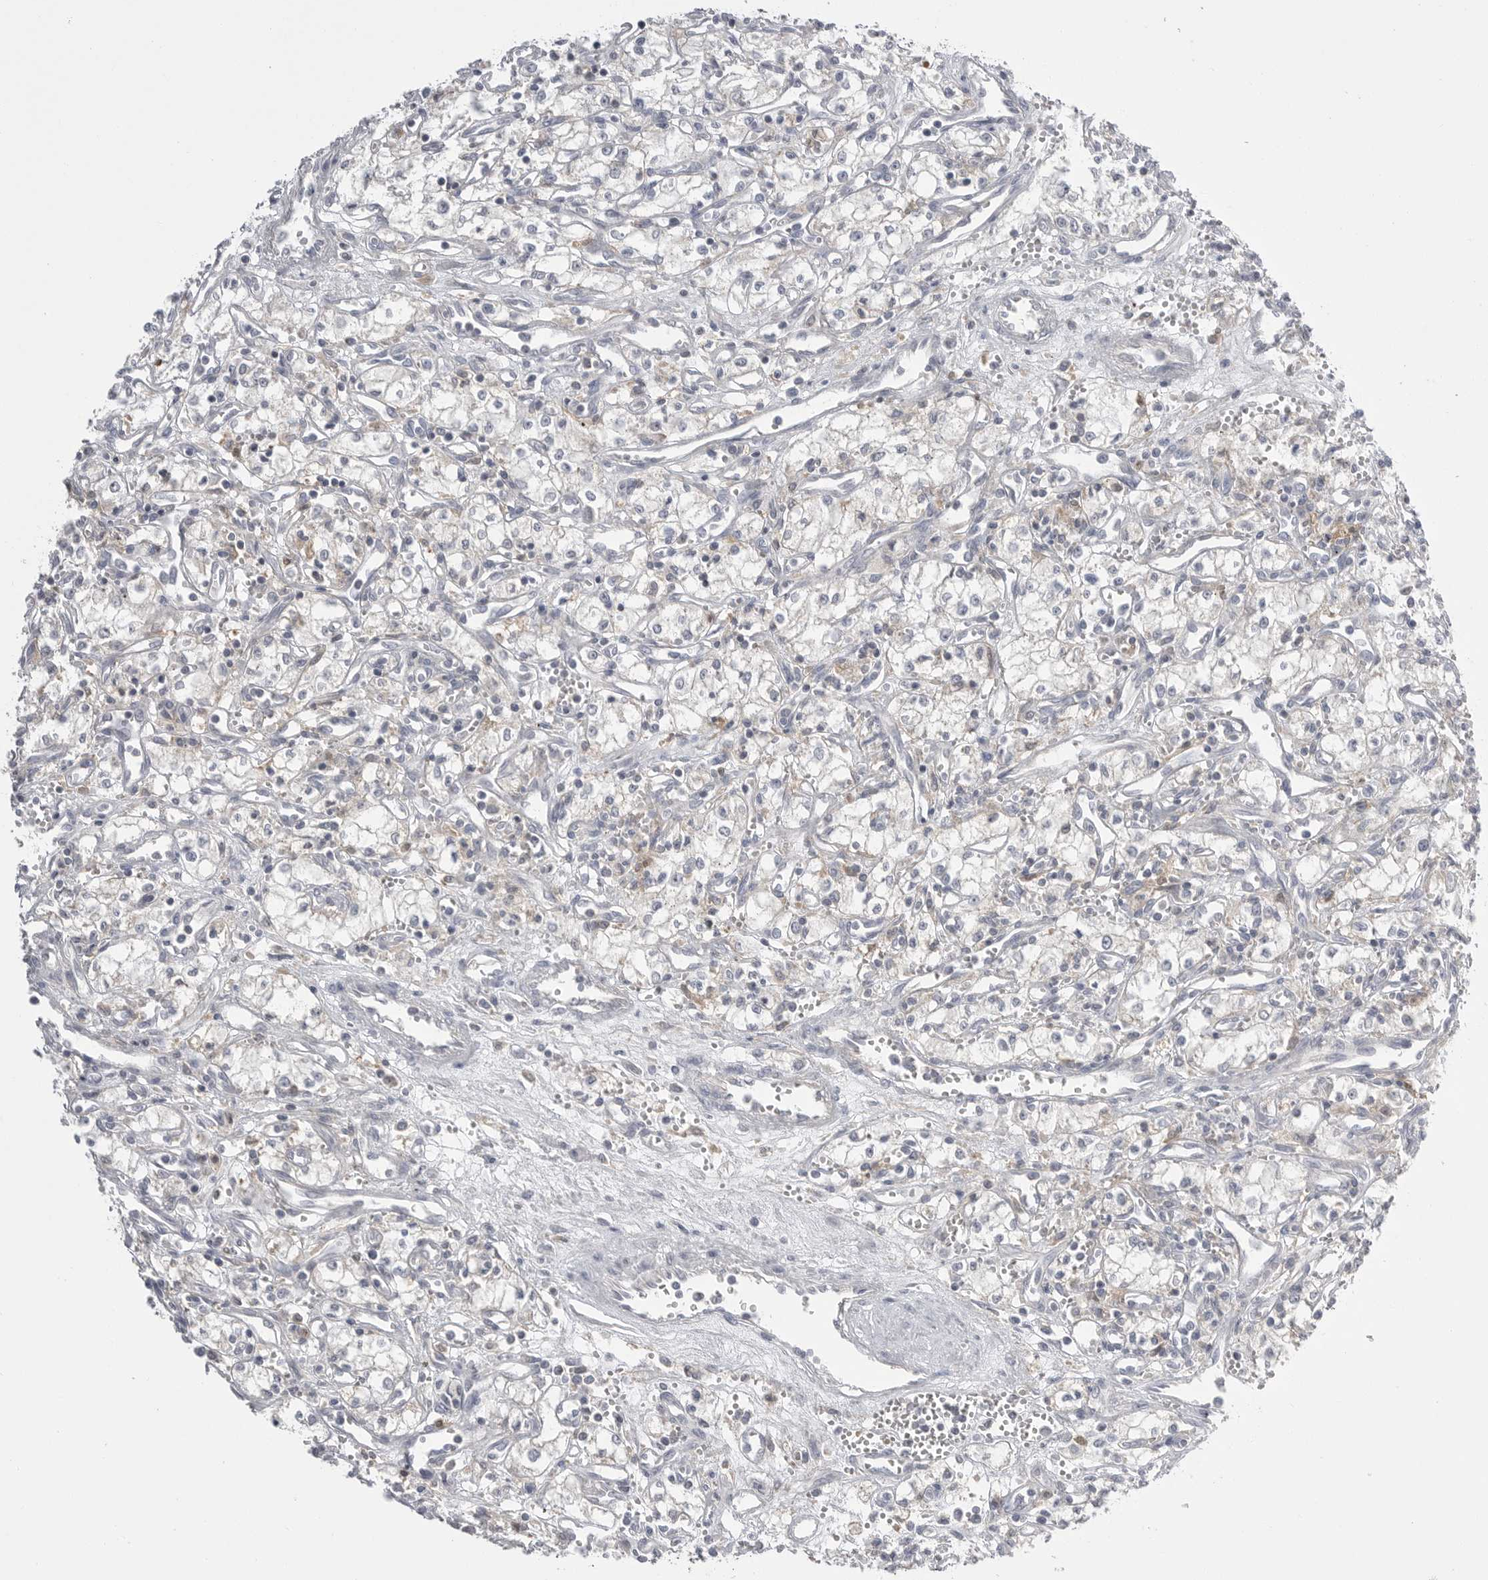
{"staining": {"intensity": "negative", "quantity": "none", "location": "none"}, "tissue": "renal cancer", "cell_type": "Tumor cells", "image_type": "cancer", "snomed": [{"axis": "morphology", "description": "Adenocarcinoma, NOS"}, {"axis": "topography", "description": "Kidney"}], "caption": "Tumor cells are negative for brown protein staining in renal cancer.", "gene": "KYAT3", "patient": {"sex": "male", "age": 59}}